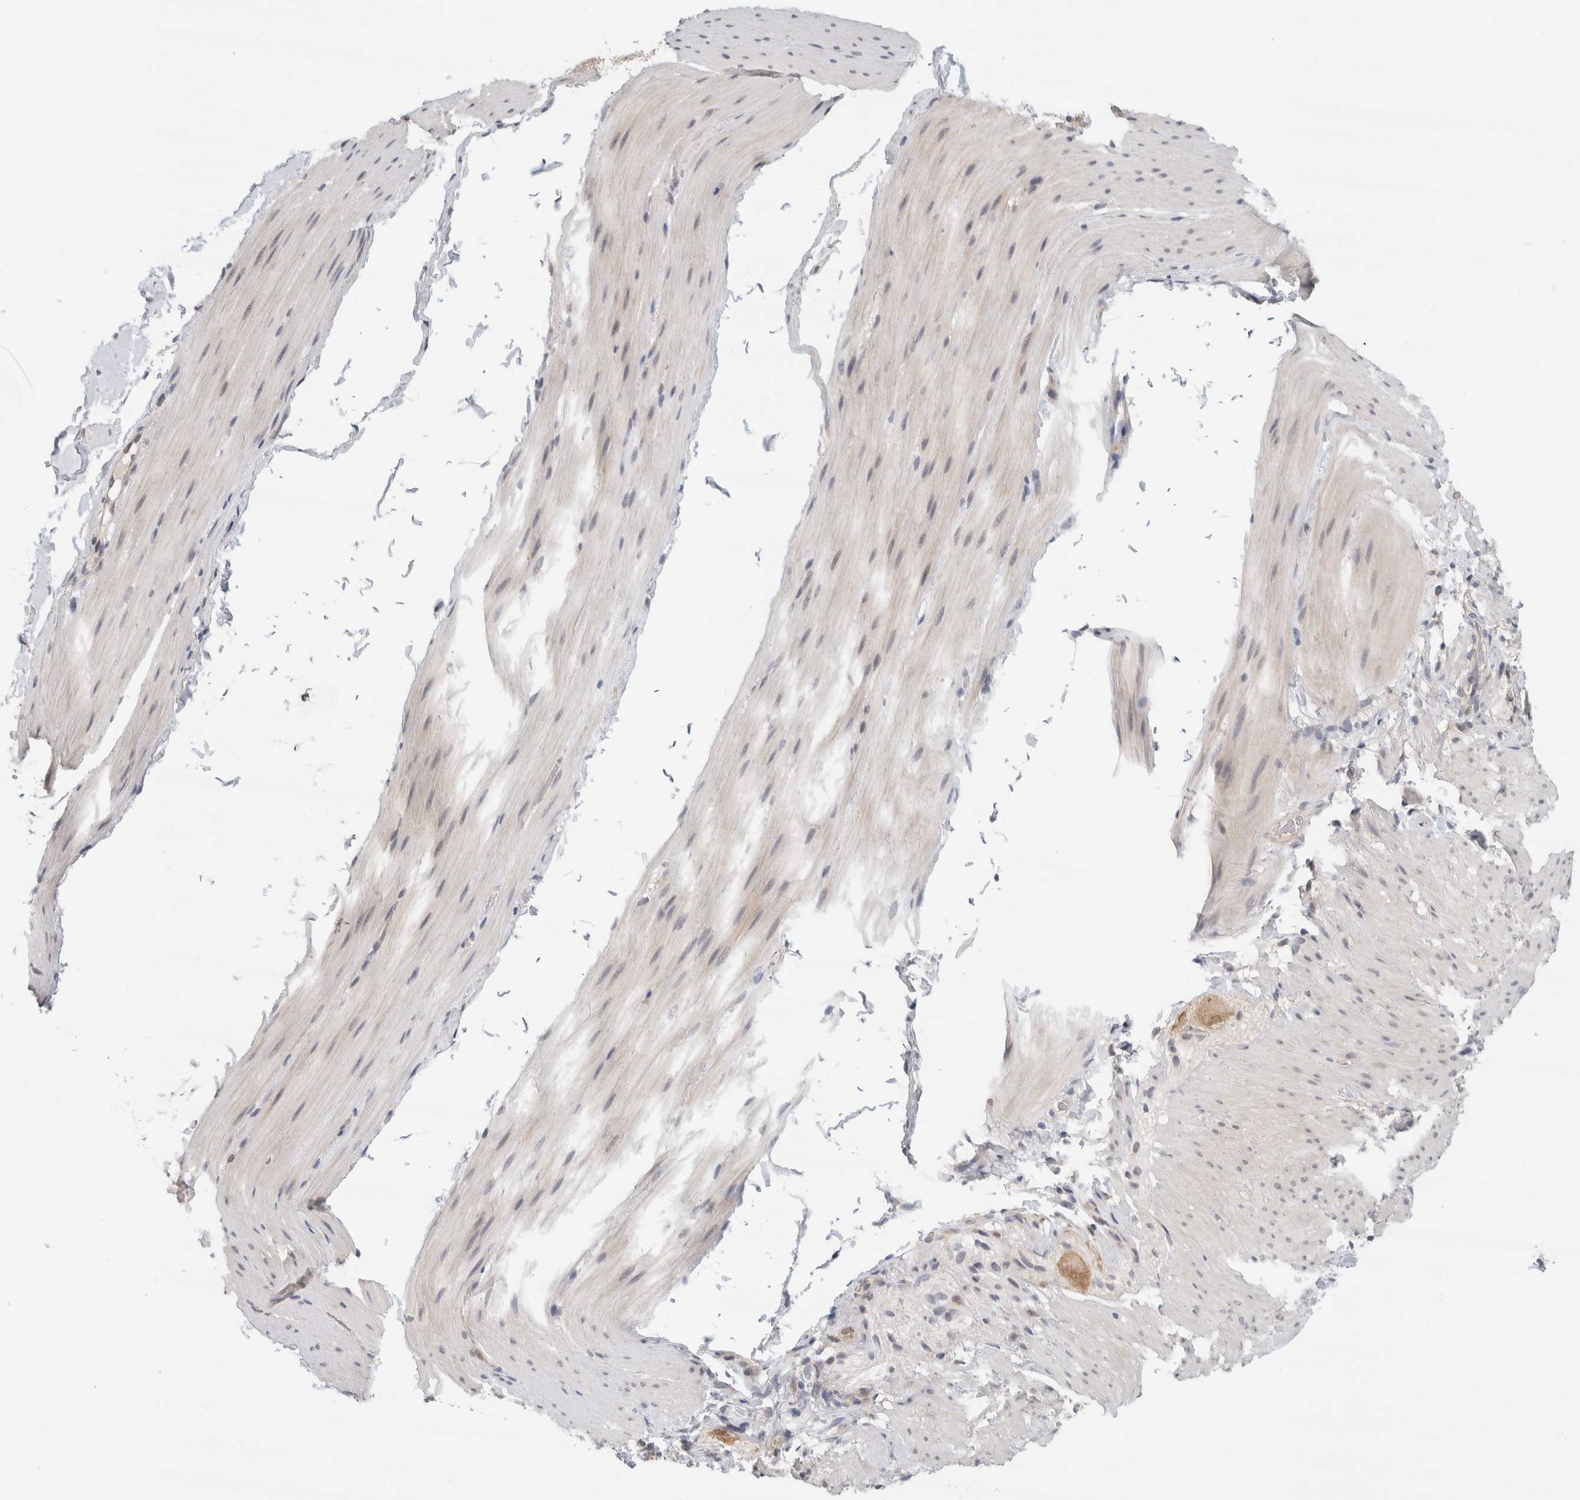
{"staining": {"intensity": "weak", "quantity": "<25%", "location": "cytoplasmic/membranous"}, "tissue": "smooth muscle", "cell_type": "Smooth muscle cells", "image_type": "normal", "snomed": [{"axis": "morphology", "description": "Normal tissue, NOS"}, {"axis": "topography", "description": "Smooth muscle"}, {"axis": "topography", "description": "Small intestine"}], "caption": "DAB immunohistochemical staining of benign smooth muscle reveals no significant positivity in smooth muscle cells. Nuclei are stained in blue.", "gene": "EIF4G3", "patient": {"sex": "female", "age": 84}}